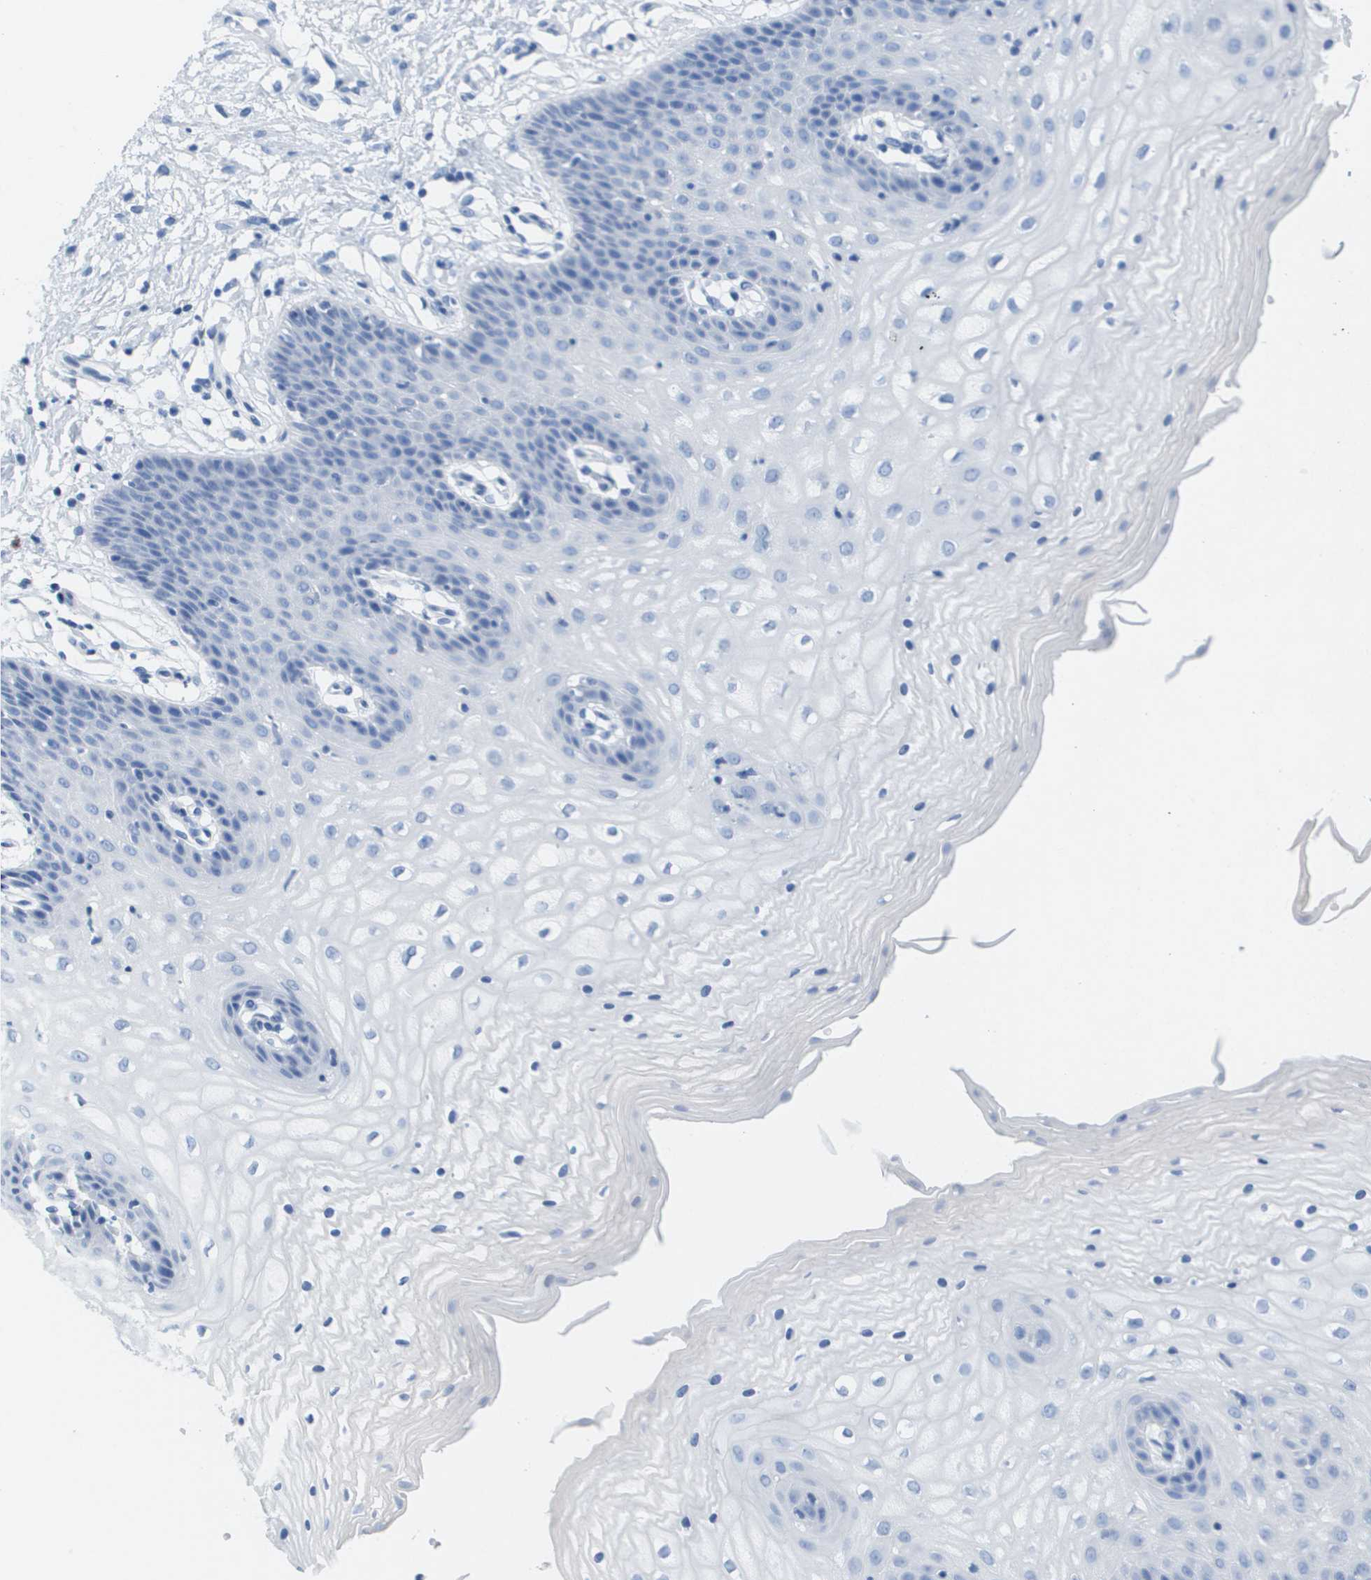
{"staining": {"intensity": "negative", "quantity": "none", "location": "none"}, "tissue": "vagina", "cell_type": "Squamous epithelial cells", "image_type": "normal", "snomed": [{"axis": "morphology", "description": "Normal tissue, NOS"}, {"axis": "topography", "description": "Vagina"}], "caption": "A high-resolution histopathology image shows immunohistochemistry (IHC) staining of benign vagina, which shows no significant expression in squamous epithelial cells. (DAB (3,3'-diaminobenzidine) immunohistochemistry (IHC), high magnification).", "gene": "GPR18", "patient": {"sex": "female", "age": 34}}